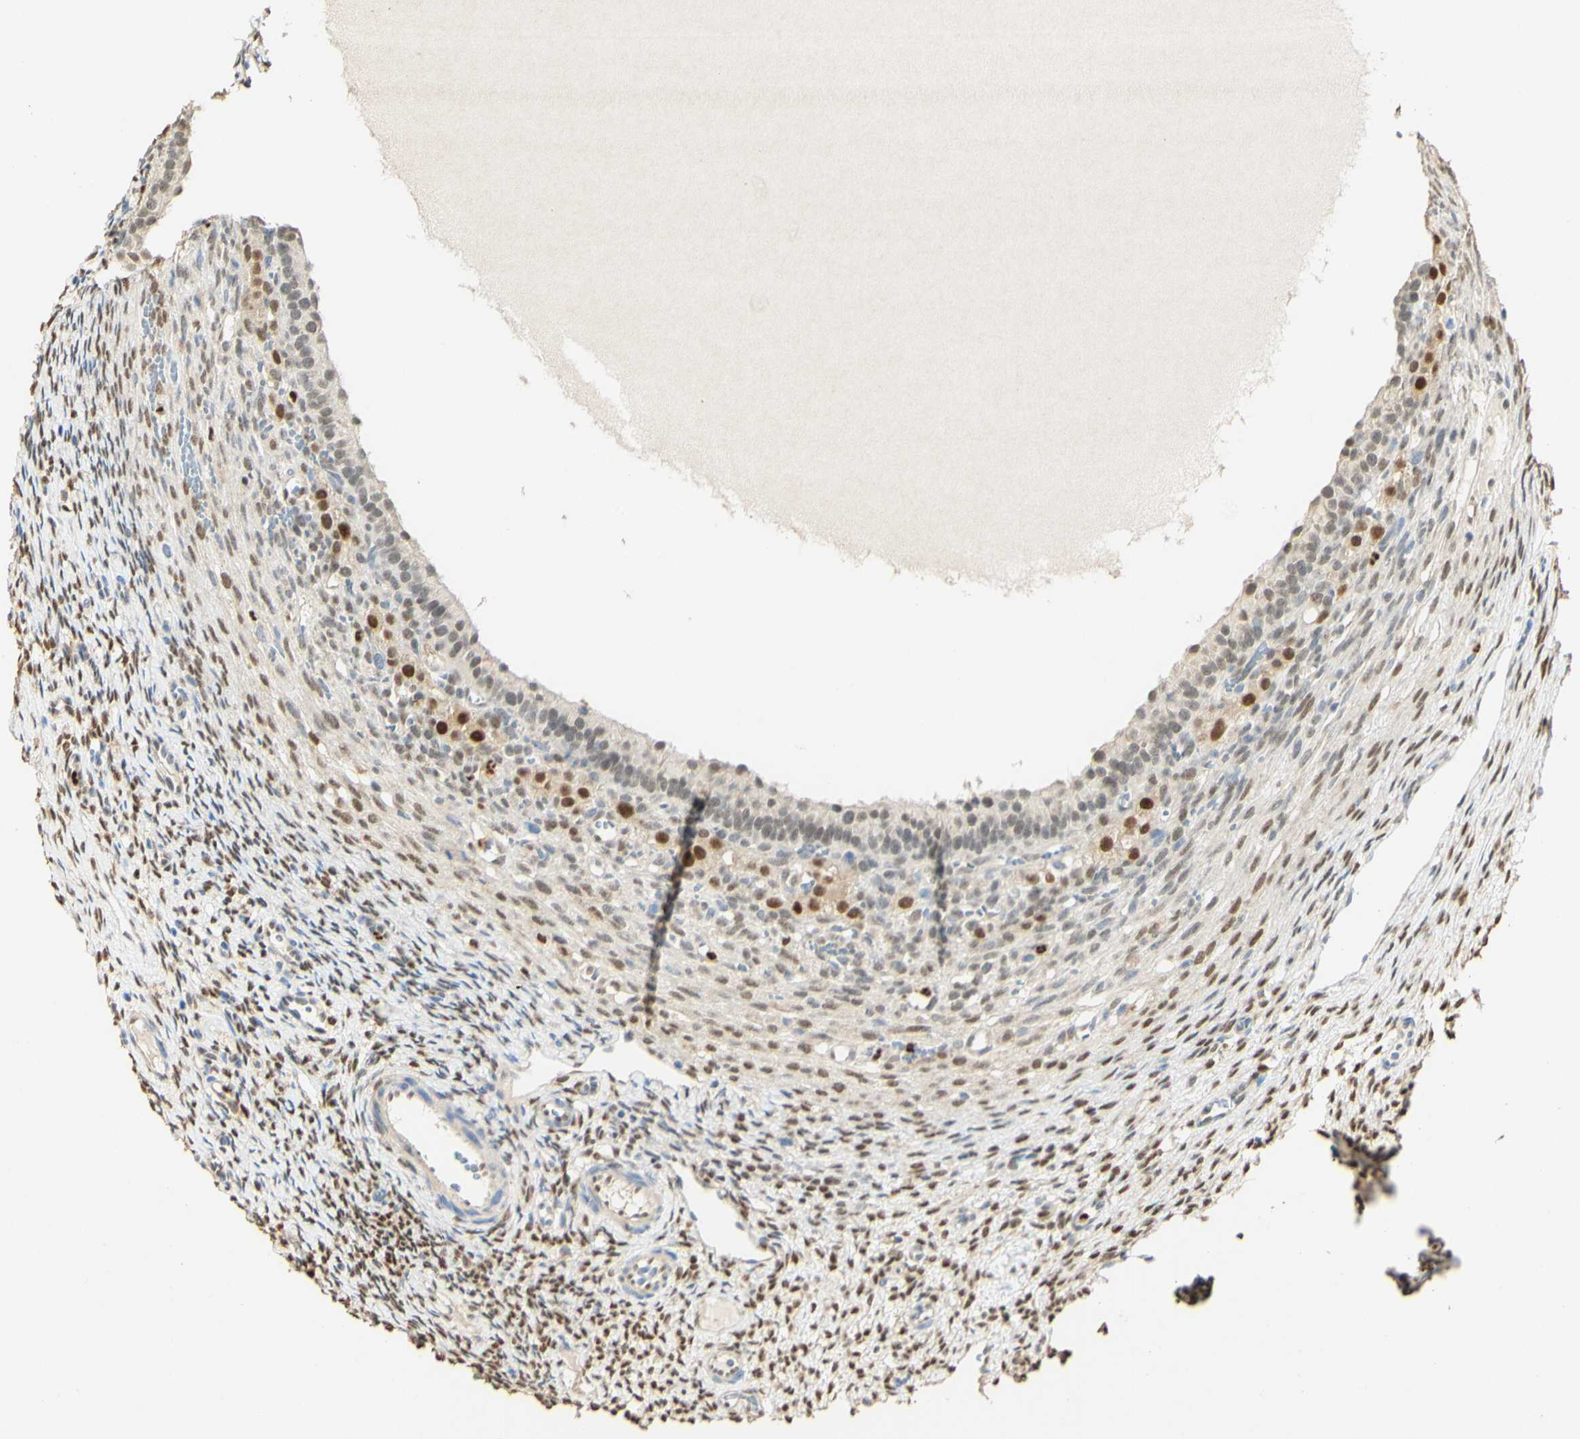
{"staining": {"intensity": "weak", "quantity": ">75%", "location": "nuclear"}, "tissue": "ovary", "cell_type": "Follicle cells", "image_type": "normal", "snomed": [{"axis": "morphology", "description": "Normal tissue, NOS"}, {"axis": "topography", "description": "Ovary"}], "caption": "An image of ovary stained for a protein demonstrates weak nuclear brown staining in follicle cells. (DAB = brown stain, brightfield microscopy at high magnification).", "gene": "MAP3K4", "patient": {"sex": "female", "age": 33}}